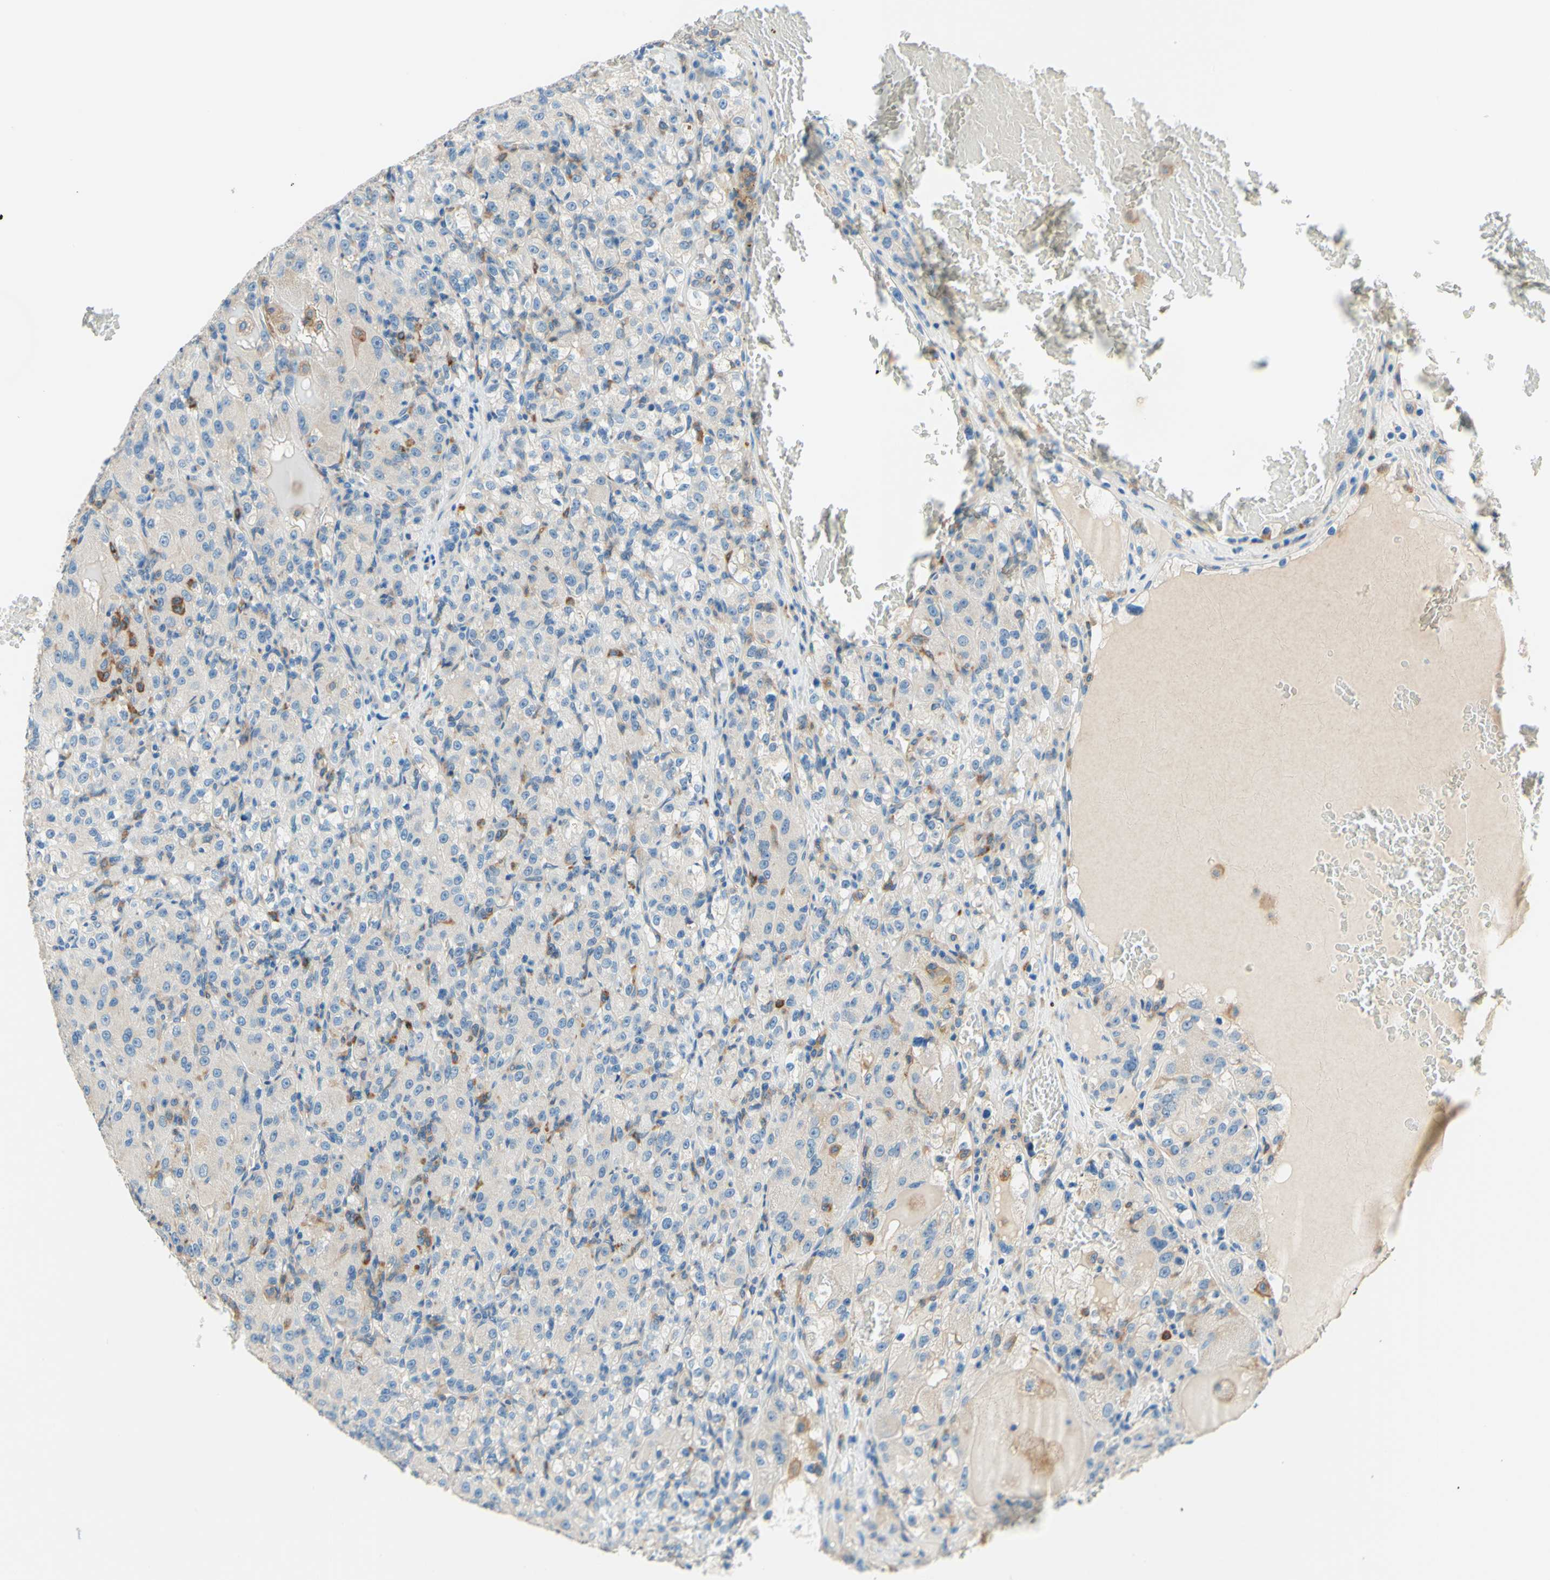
{"staining": {"intensity": "weak", "quantity": "<25%", "location": "cytoplasmic/membranous"}, "tissue": "renal cancer", "cell_type": "Tumor cells", "image_type": "cancer", "snomed": [{"axis": "morphology", "description": "Adenocarcinoma, NOS"}, {"axis": "topography", "description": "Kidney"}], "caption": "Renal adenocarcinoma was stained to show a protein in brown. There is no significant staining in tumor cells.", "gene": "SIGLEC9", "patient": {"sex": "male", "age": 61}}